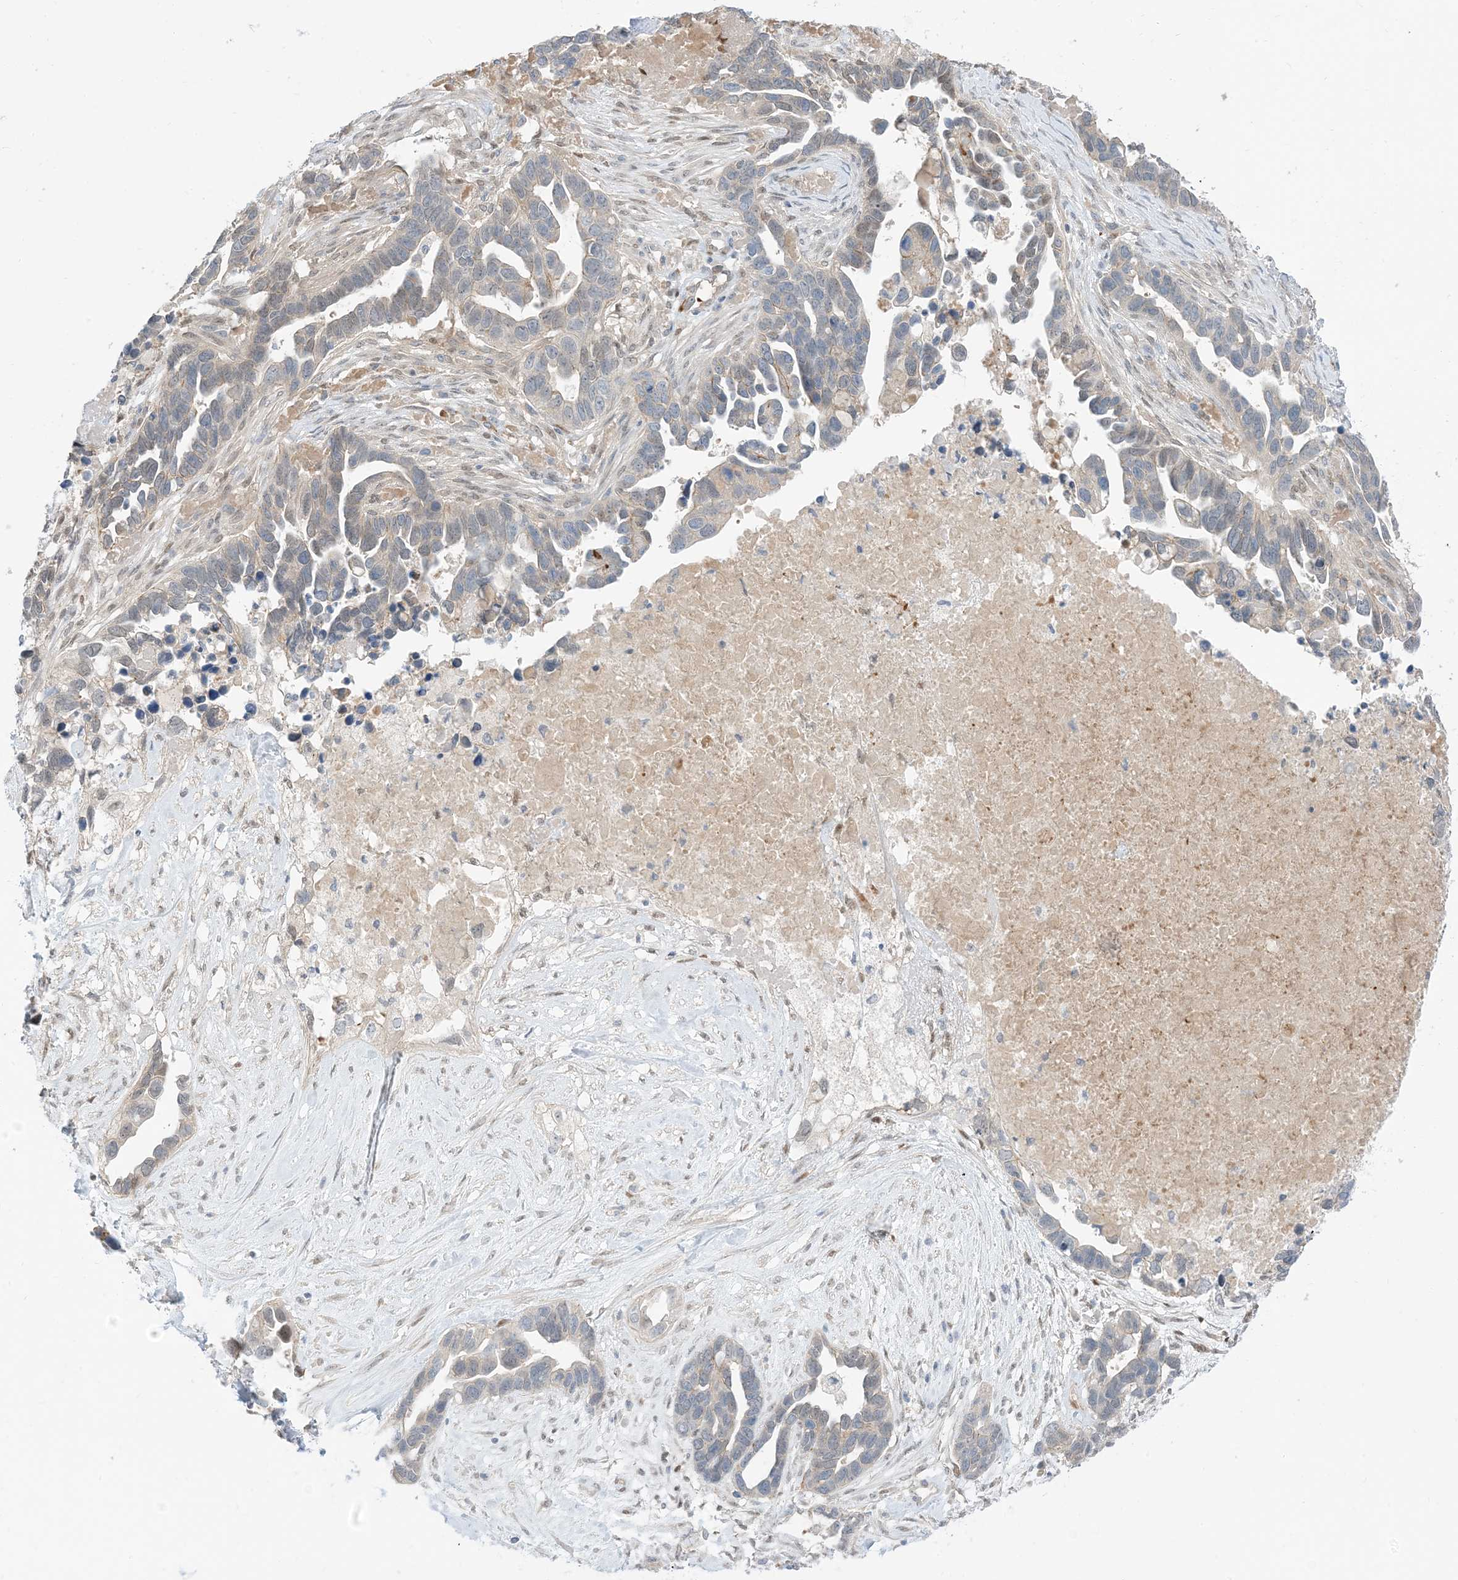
{"staining": {"intensity": "negative", "quantity": "none", "location": "none"}, "tissue": "ovarian cancer", "cell_type": "Tumor cells", "image_type": "cancer", "snomed": [{"axis": "morphology", "description": "Cystadenocarcinoma, serous, NOS"}, {"axis": "topography", "description": "Ovary"}], "caption": "IHC micrograph of human ovarian cancer (serous cystadenocarcinoma) stained for a protein (brown), which shows no staining in tumor cells.", "gene": "RIN1", "patient": {"sex": "female", "age": 54}}